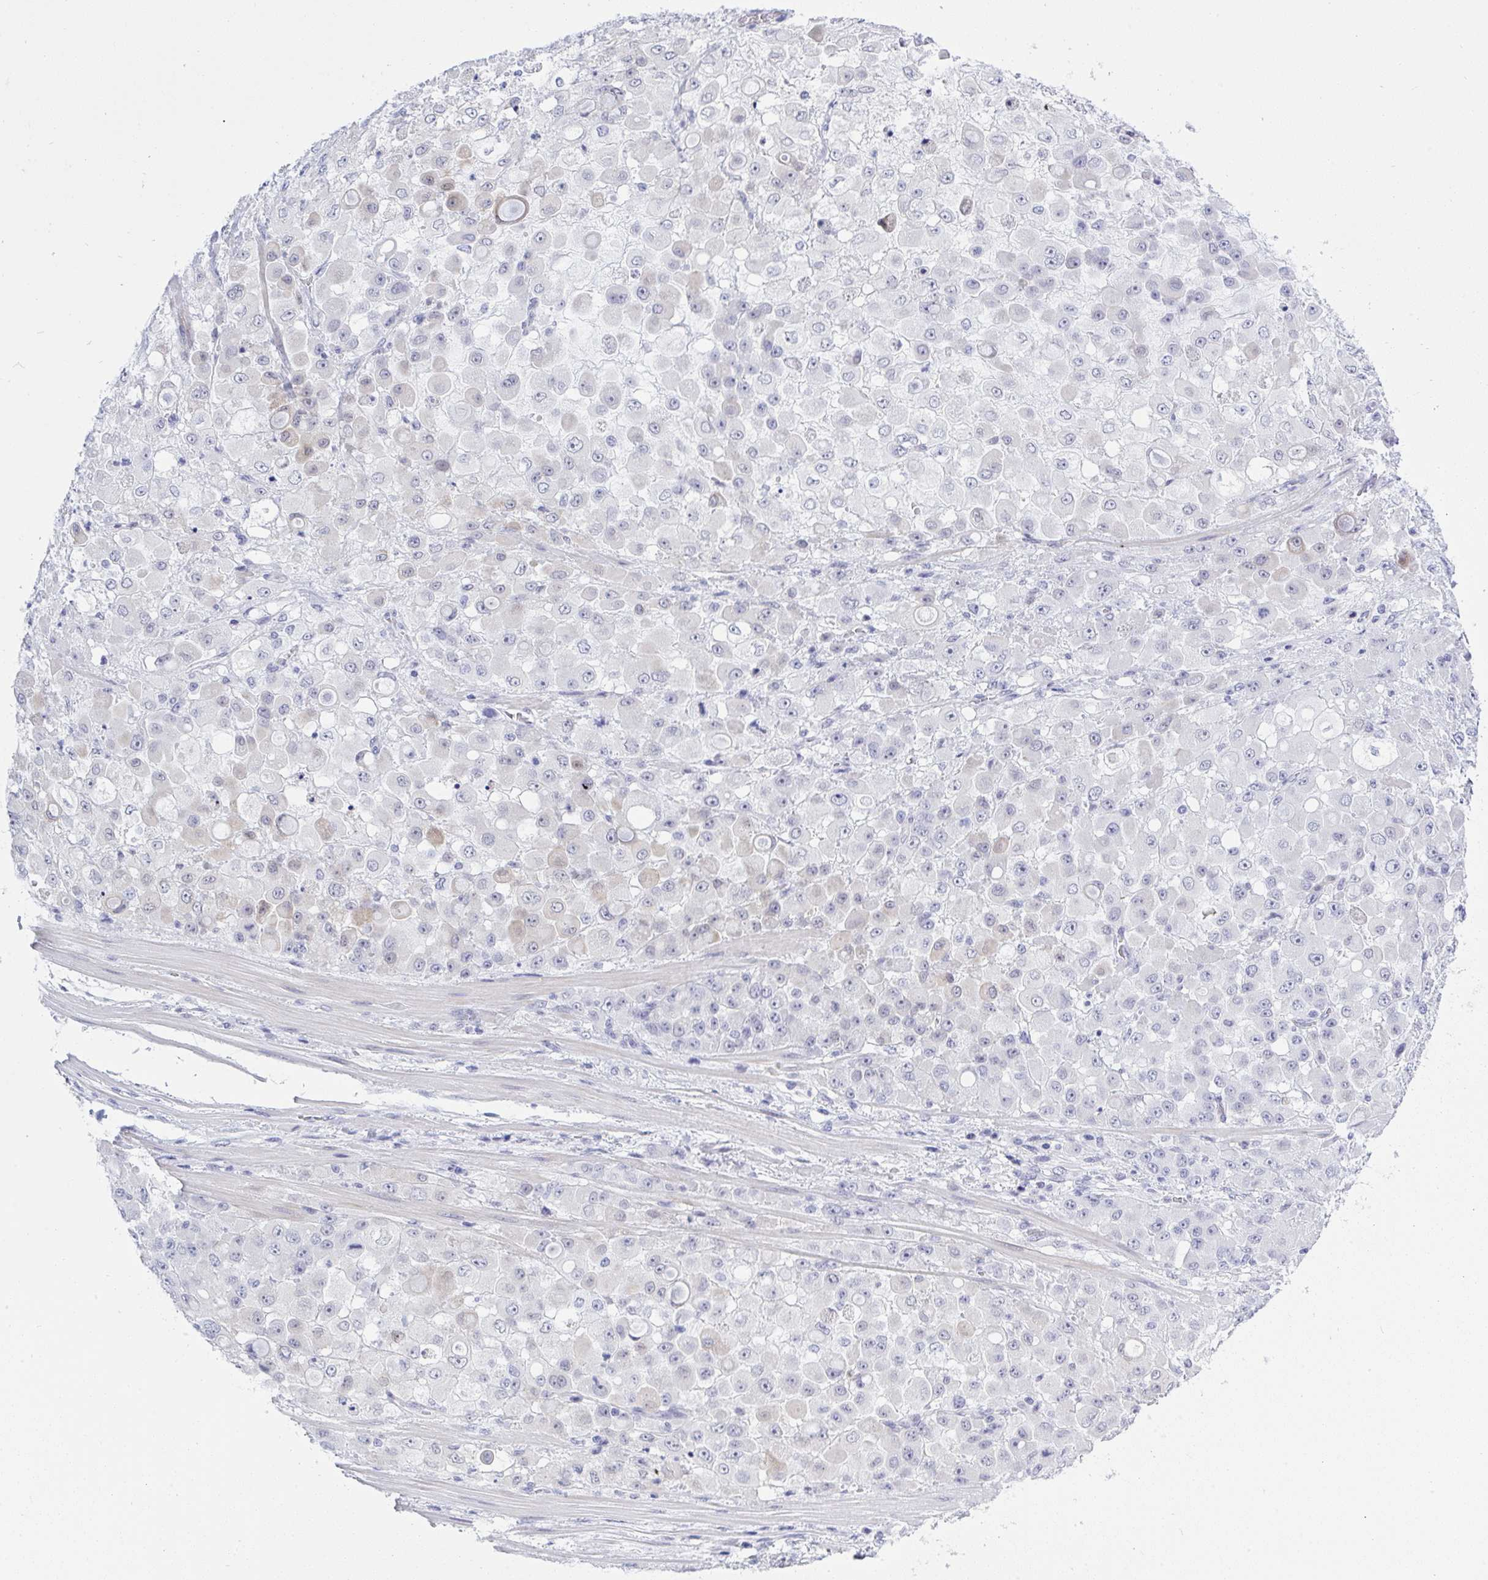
{"staining": {"intensity": "negative", "quantity": "none", "location": "none"}, "tissue": "stomach cancer", "cell_type": "Tumor cells", "image_type": "cancer", "snomed": [{"axis": "morphology", "description": "Adenocarcinoma, NOS"}, {"axis": "topography", "description": "Stomach"}], "caption": "The photomicrograph demonstrates no significant expression in tumor cells of stomach cancer (adenocarcinoma).", "gene": "MFSD4A", "patient": {"sex": "female", "age": 76}}